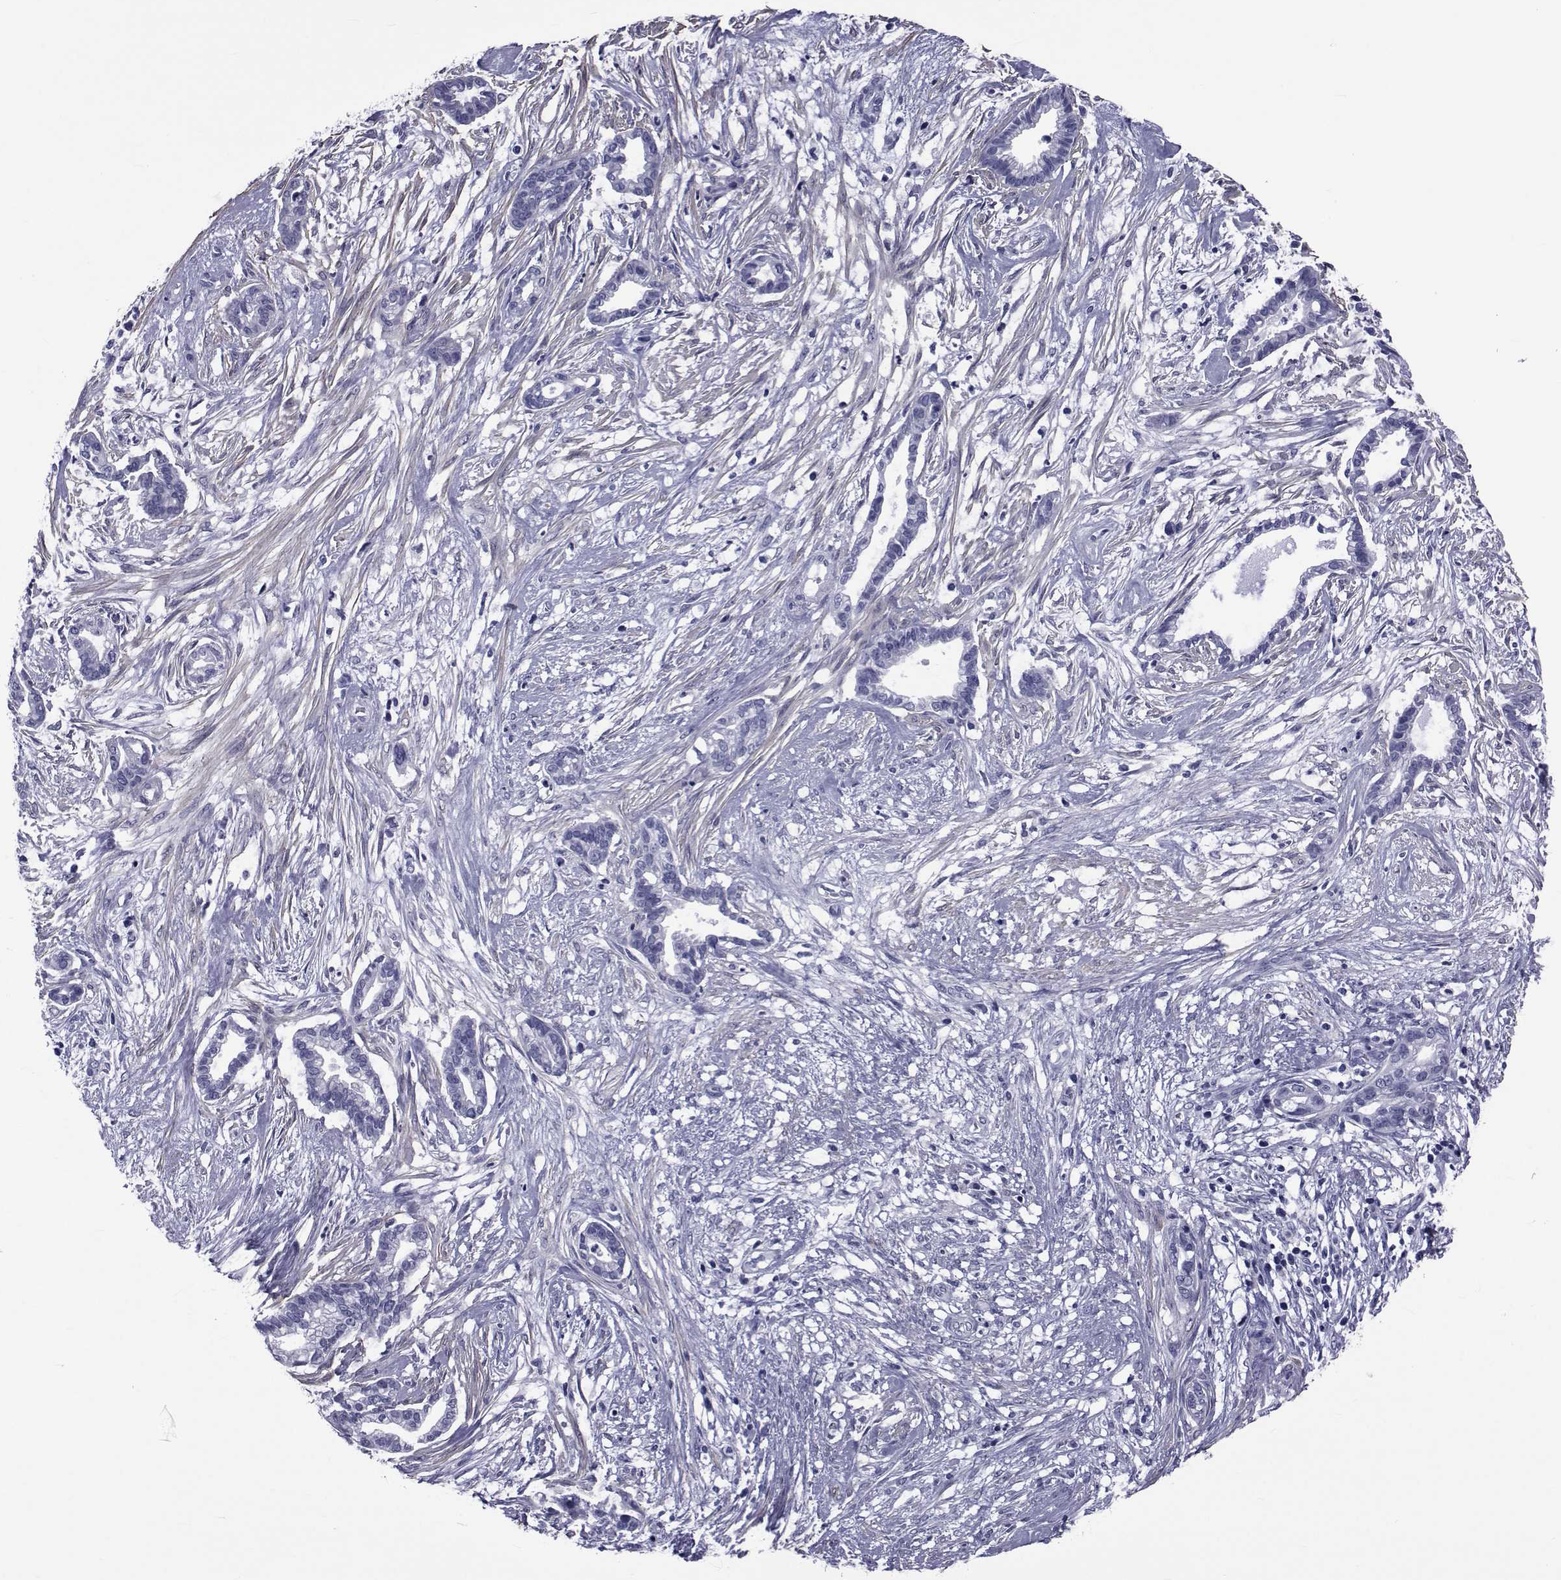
{"staining": {"intensity": "negative", "quantity": "none", "location": "none"}, "tissue": "cervical cancer", "cell_type": "Tumor cells", "image_type": "cancer", "snomed": [{"axis": "morphology", "description": "Adenocarcinoma, NOS"}, {"axis": "topography", "description": "Cervix"}], "caption": "IHC image of neoplastic tissue: adenocarcinoma (cervical) stained with DAB reveals no significant protein positivity in tumor cells.", "gene": "GKAP1", "patient": {"sex": "female", "age": 62}}